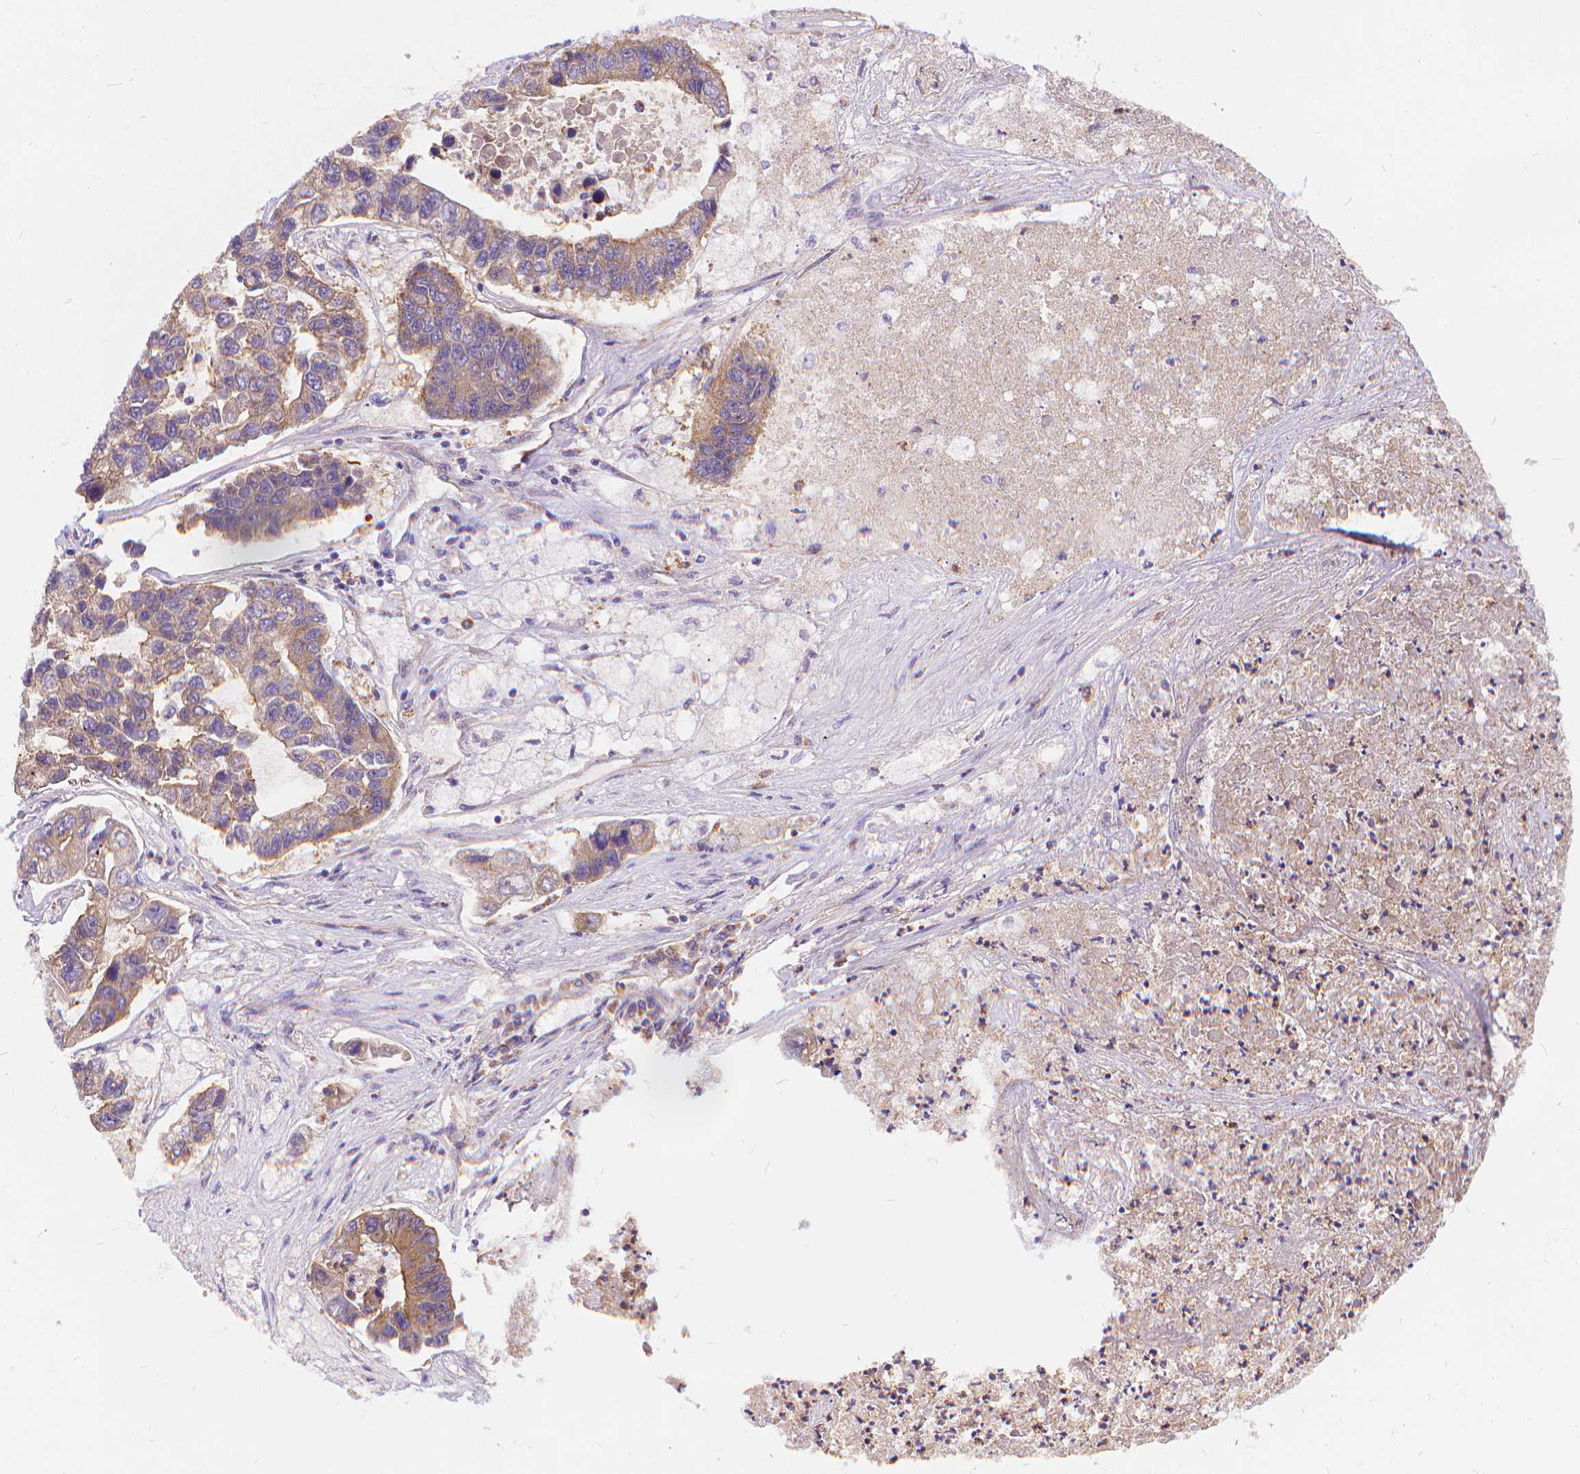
{"staining": {"intensity": "weak", "quantity": ">75%", "location": "cytoplasmic/membranous"}, "tissue": "lung cancer", "cell_type": "Tumor cells", "image_type": "cancer", "snomed": [{"axis": "morphology", "description": "Adenocarcinoma, NOS"}, {"axis": "topography", "description": "Bronchus"}, {"axis": "topography", "description": "Lung"}], "caption": "Weak cytoplasmic/membranous expression is appreciated in approximately >75% of tumor cells in lung adenocarcinoma. The staining is performed using DAB brown chromogen to label protein expression. The nuclei are counter-stained blue using hematoxylin.", "gene": "ARAP1", "patient": {"sex": "female", "age": 51}}